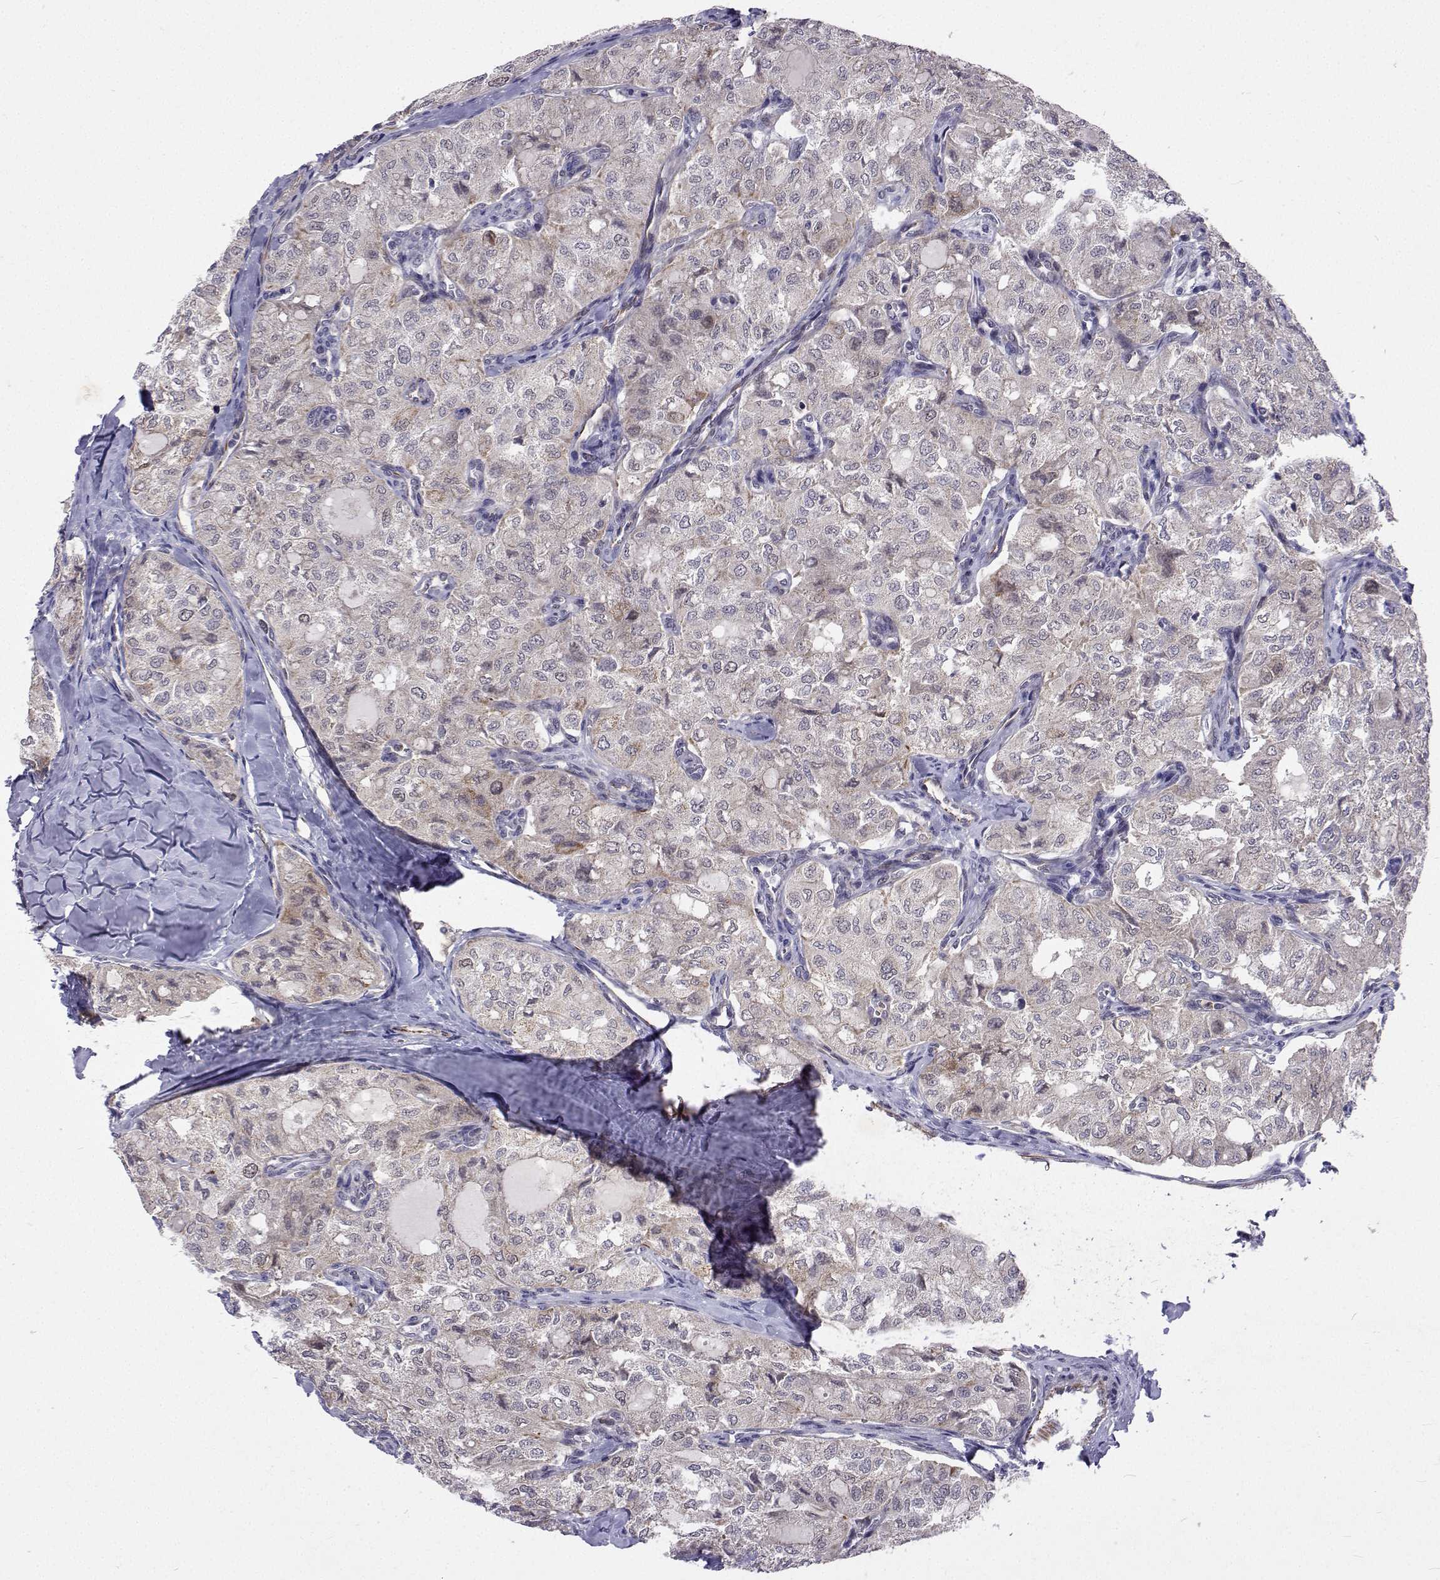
{"staining": {"intensity": "negative", "quantity": "none", "location": "none"}, "tissue": "thyroid cancer", "cell_type": "Tumor cells", "image_type": "cancer", "snomed": [{"axis": "morphology", "description": "Follicular adenoma carcinoma, NOS"}, {"axis": "topography", "description": "Thyroid gland"}], "caption": "Tumor cells are negative for brown protein staining in thyroid cancer (follicular adenoma carcinoma). (DAB immunohistochemistry with hematoxylin counter stain).", "gene": "DHTKD1", "patient": {"sex": "male", "age": 75}}